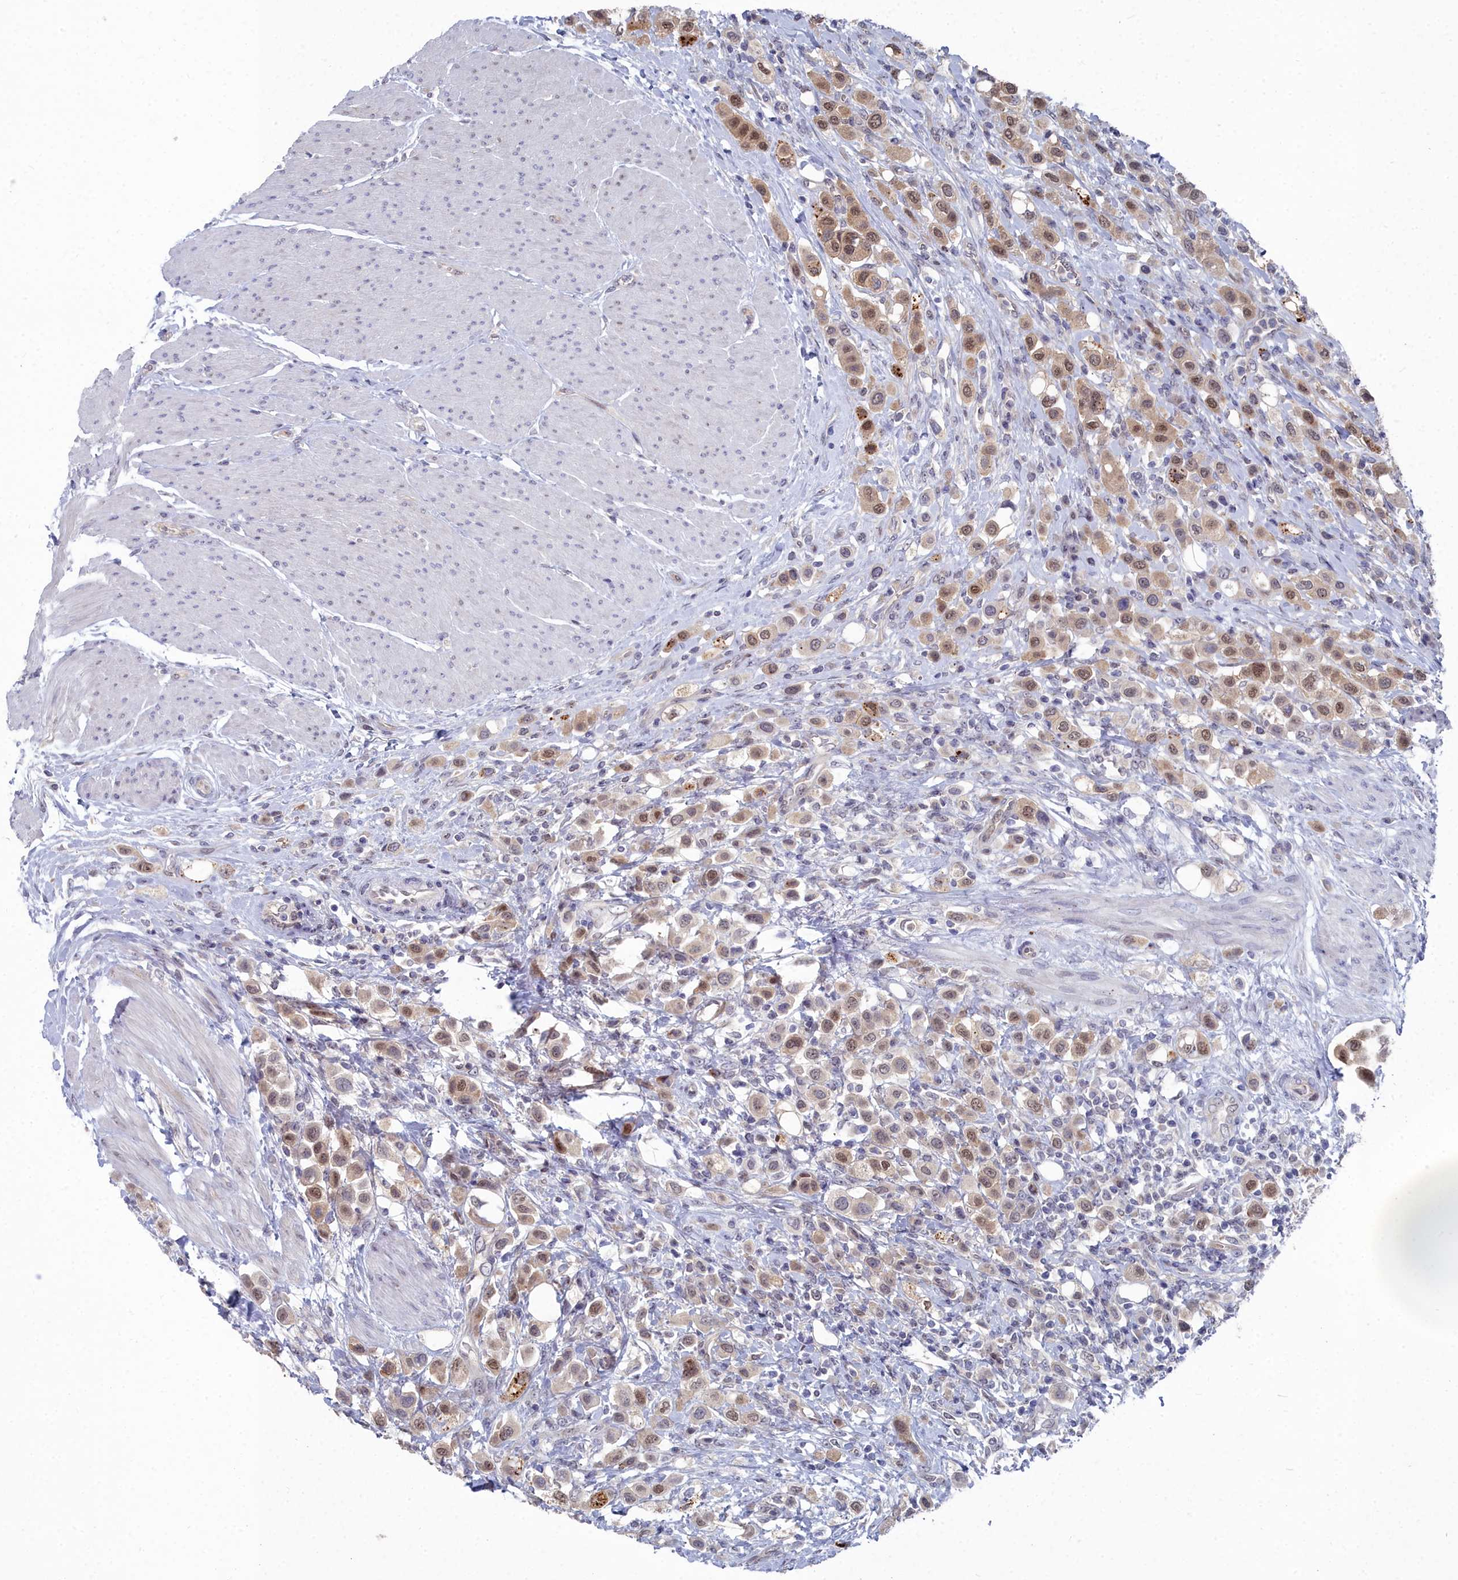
{"staining": {"intensity": "moderate", "quantity": "25%-75%", "location": "nuclear"}, "tissue": "urothelial cancer", "cell_type": "Tumor cells", "image_type": "cancer", "snomed": [{"axis": "morphology", "description": "Urothelial carcinoma, High grade"}, {"axis": "topography", "description": "Urinary bladder"}], "caption": "High-grade urothelial carcinoma stained with DAB (3,3'-diaminobenzidine) immunohistochemistry exhibits medium levels of moderate nuclear positivity in about 25%-75% of tumor cells.", "gene": "RPS27A", "patient": {"sex": "male", "age": 50}}